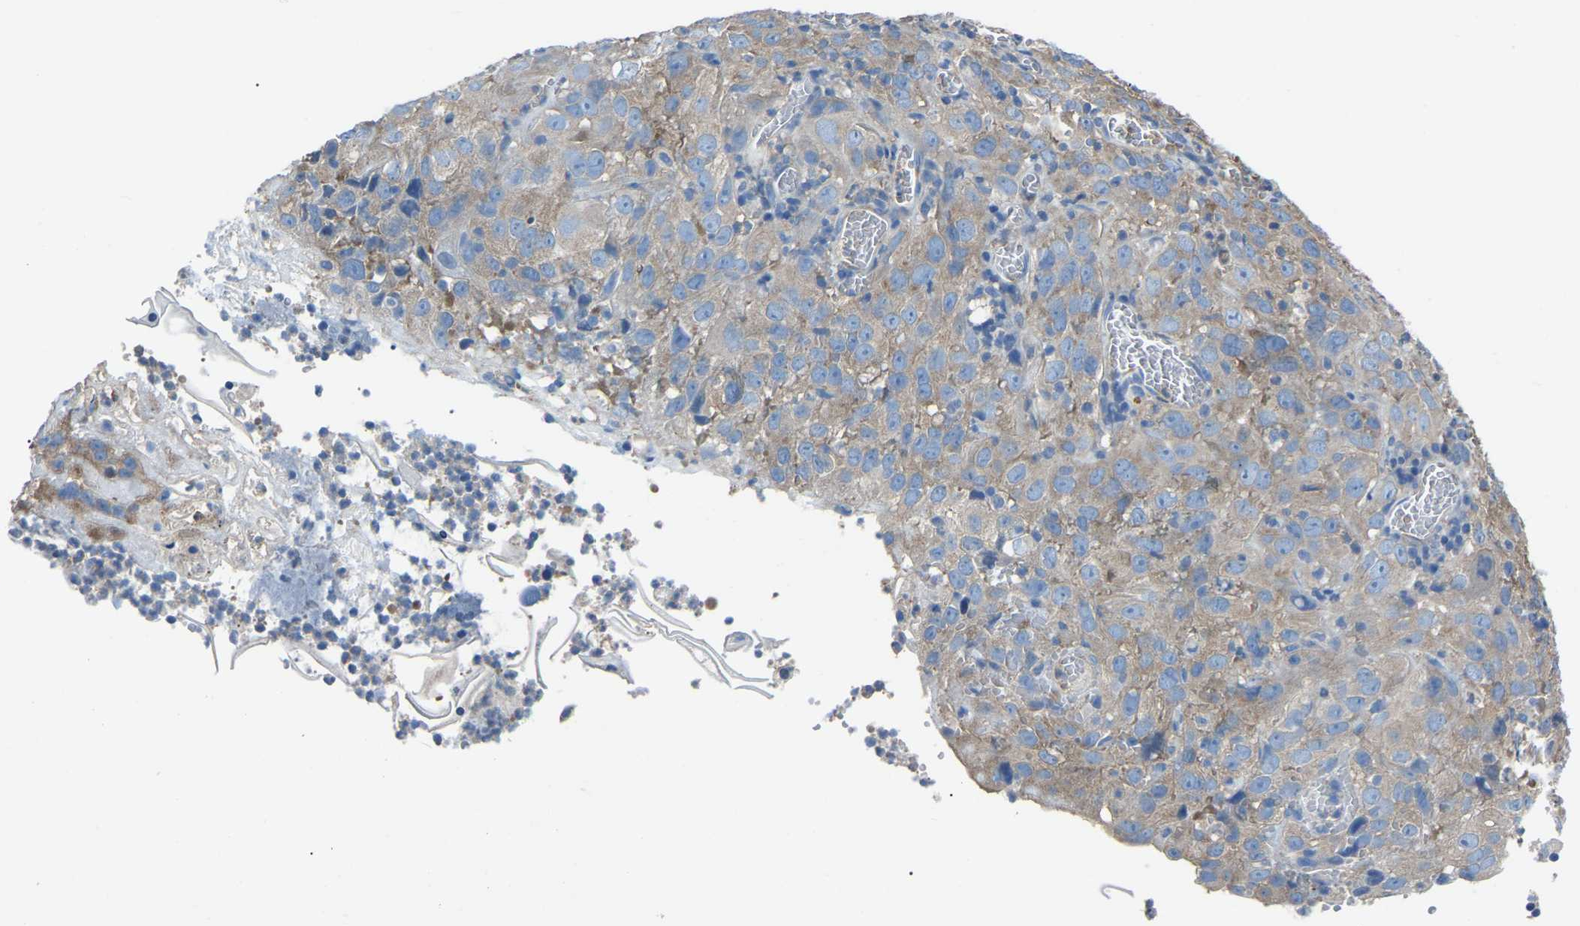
{"staining": {"intensity": "moderate", "quantity": "<25%", "location": "cytoplasmic/membranous"}, "tissue": "cervical cancer", "cell_type": "Tumor cells", "image_type": "cancer", "snomed": [{"axis": "morphology", "description": "Squamous cell carcinoma, NOS"}, {"axis": "topography", "description": "Cervix"}], "caption": "Tumor cells reveal low levels of moderate cytoplasmic/membranous expression in approximately <25% of cells in cervical cancer (squamous cell carcinoma).", "gene": "AIMP1", "patient": {"sex": "female", "age": 32}}